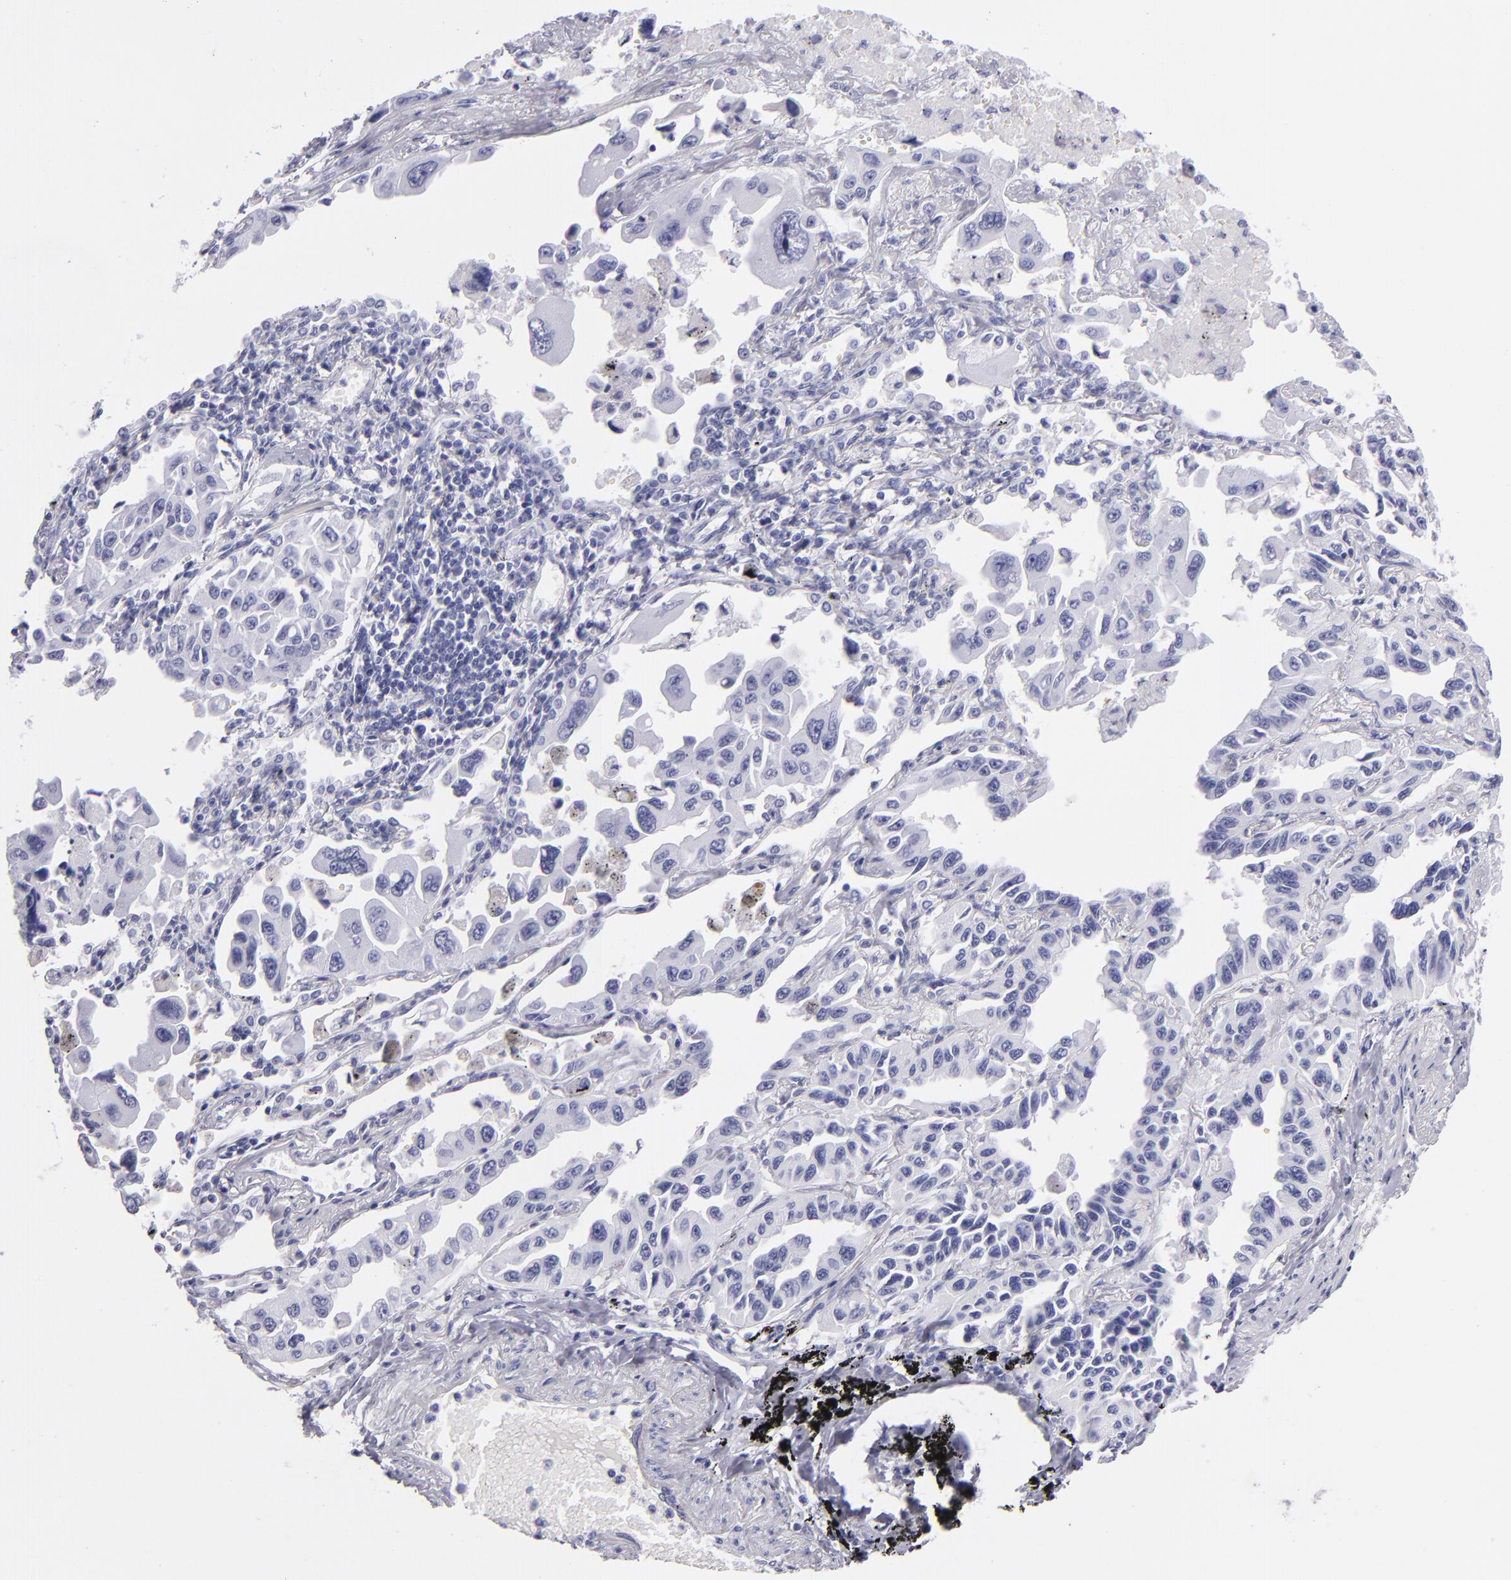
{"staining": {"intensity": "negative", "quantity": "none", "location": "none"}, "tissue": "lung cancer", "cell_type": "Tumor cells", "image_type": "cancer", "snomed": [{"axis": "morphology", "description": "Adenocarcinoma, NOS"}, {"axis": "topography", "description": "Lung"}], "caption": "Tumor cells show no significant protein staining in adenocarcinoma (lung).", "gene": "PVALB", "patient": {"sex": "male", "age": 64}}